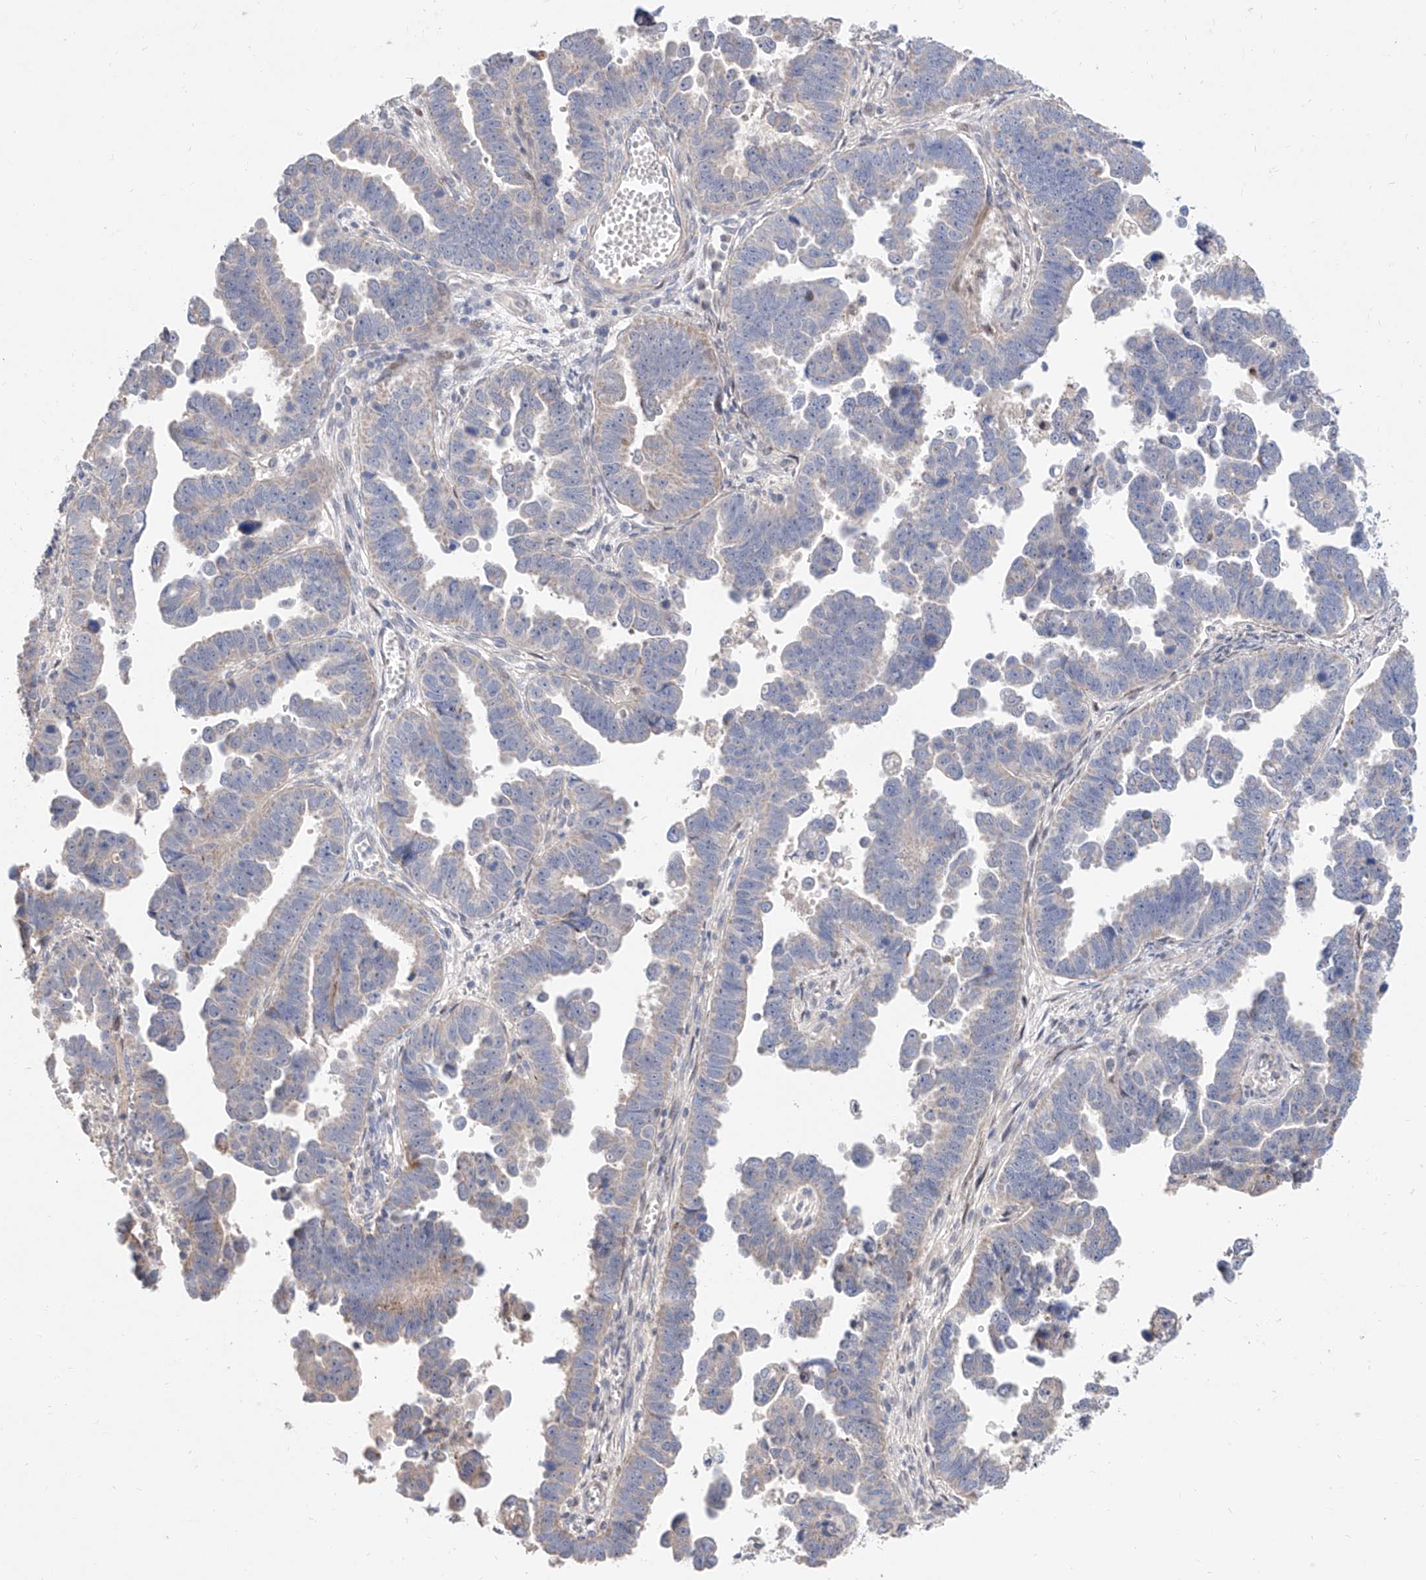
{"staining": {"intensity": "negative", "quantity": "none", "location": "none"}, "tissue": "endometrial cancer", "cell_type": "Tumor cells", "image_type": "cancer", "snomed": [{"axis": "morphology", "description": "Adenocarcinoma, NOS"}, {"axis": "topography", "description": "Endometrium"}], "caption": "The immunohistochemistry histopathology image has no significant staining in tumor cells of endometrial cancer (adenocarcinoma) tissue.", "gene": "FUCA2", "patient": {"sex": "female", "age": 75}}